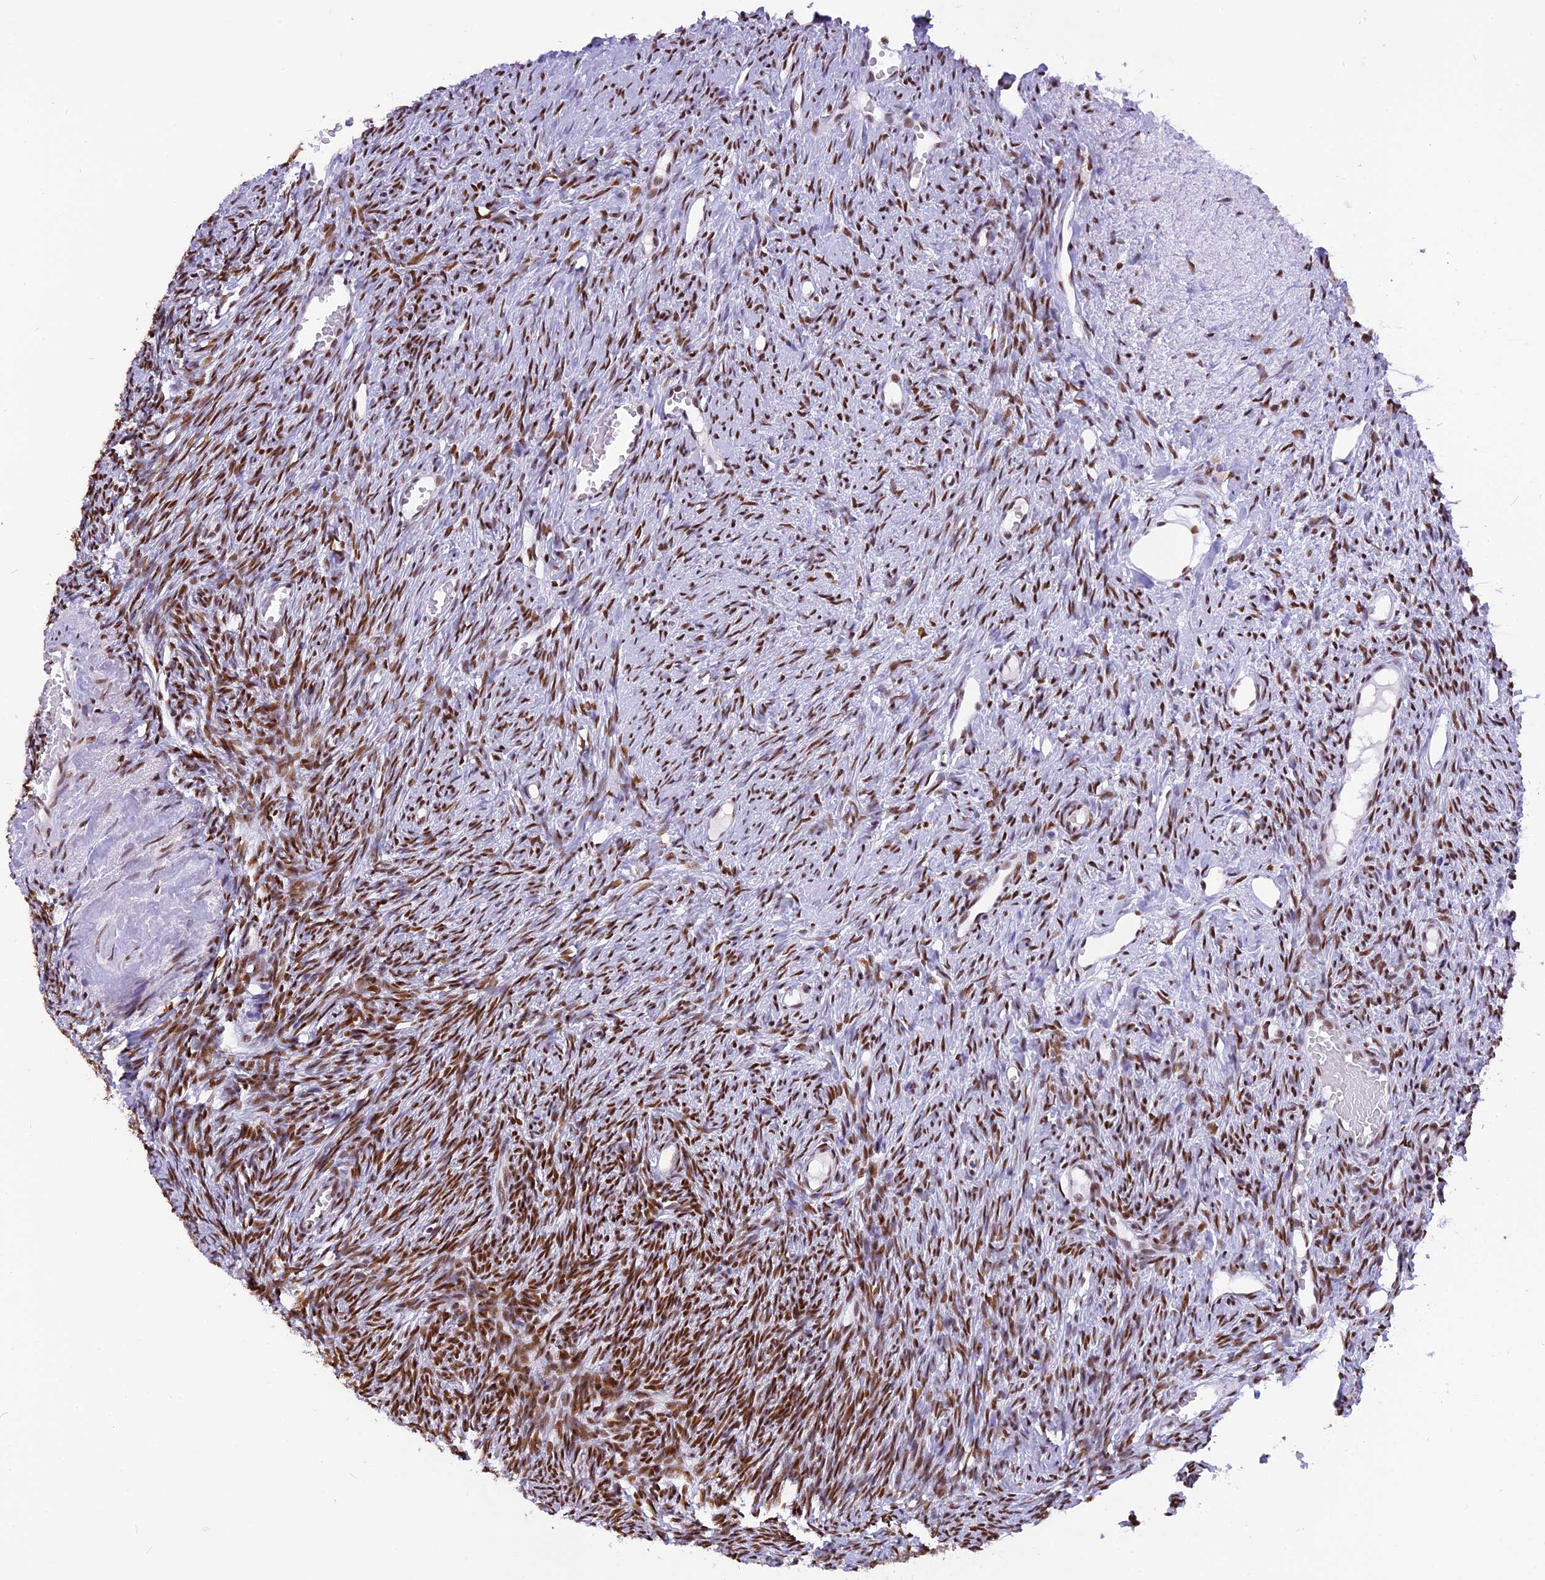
{"staining": {"intensity": "strong", "quantity": "25%-75%", "location": "nuclear"}, "tissue": "ovary", "cell_type": "Ovarian stroma cells", "image_type": "normal", "snomed": [{"axis": "morphology", "description": "Normal tissue, NOS"}, {"axis": "topography", "description": "Ovary"}], "caption": "Protein expression analysis of normal human ovary reveals strong nuclear staining in about 25%-75% of ovarian stroma cells. The protein of interest is shown in brown color, while the nuclei are stained blue.", "gene": "IRF2BP1", "patient": {"sex": "female", "age": 51}}